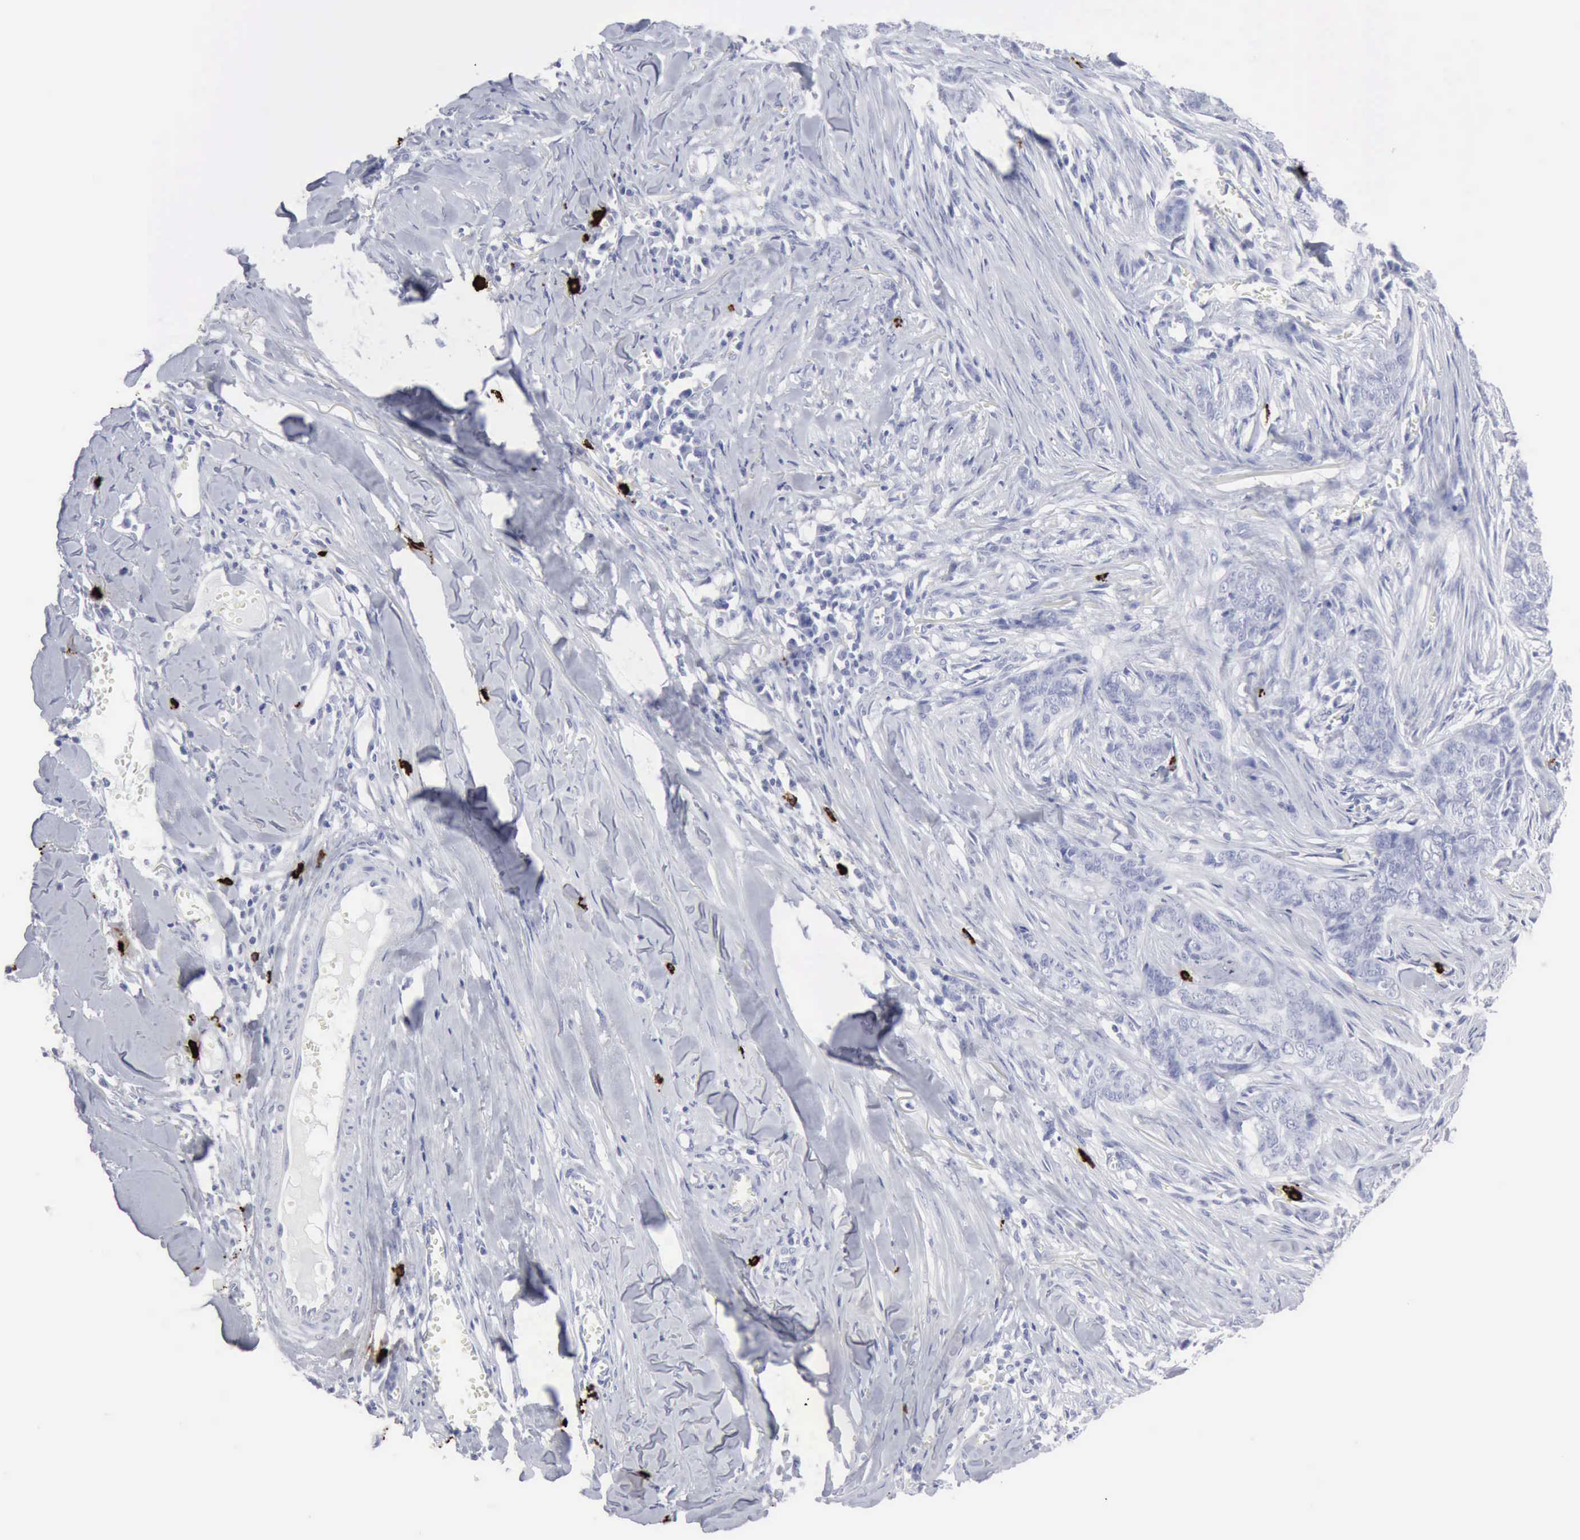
{"staining": {"intensity": "negative", "quantity": "none", "location": "none"}, "tissue": "skin cancer", "cell_type": "Tumor cells", "image_type": "cancer", "snomed": [{"axis": "morphology", "description": "Normal tissue, NOS"}, {"axis": "morphology", "description": "Basal cell carcinoma"}, {"axis": "topography", "description": "Skin"}], "caption": "Skin cancer (basal cell carcinoma) stained for a protein using IHC demonstrates no staining tumor cells.", "gene": "CMA1", "patient": {"sex": "female", "age": 65}}